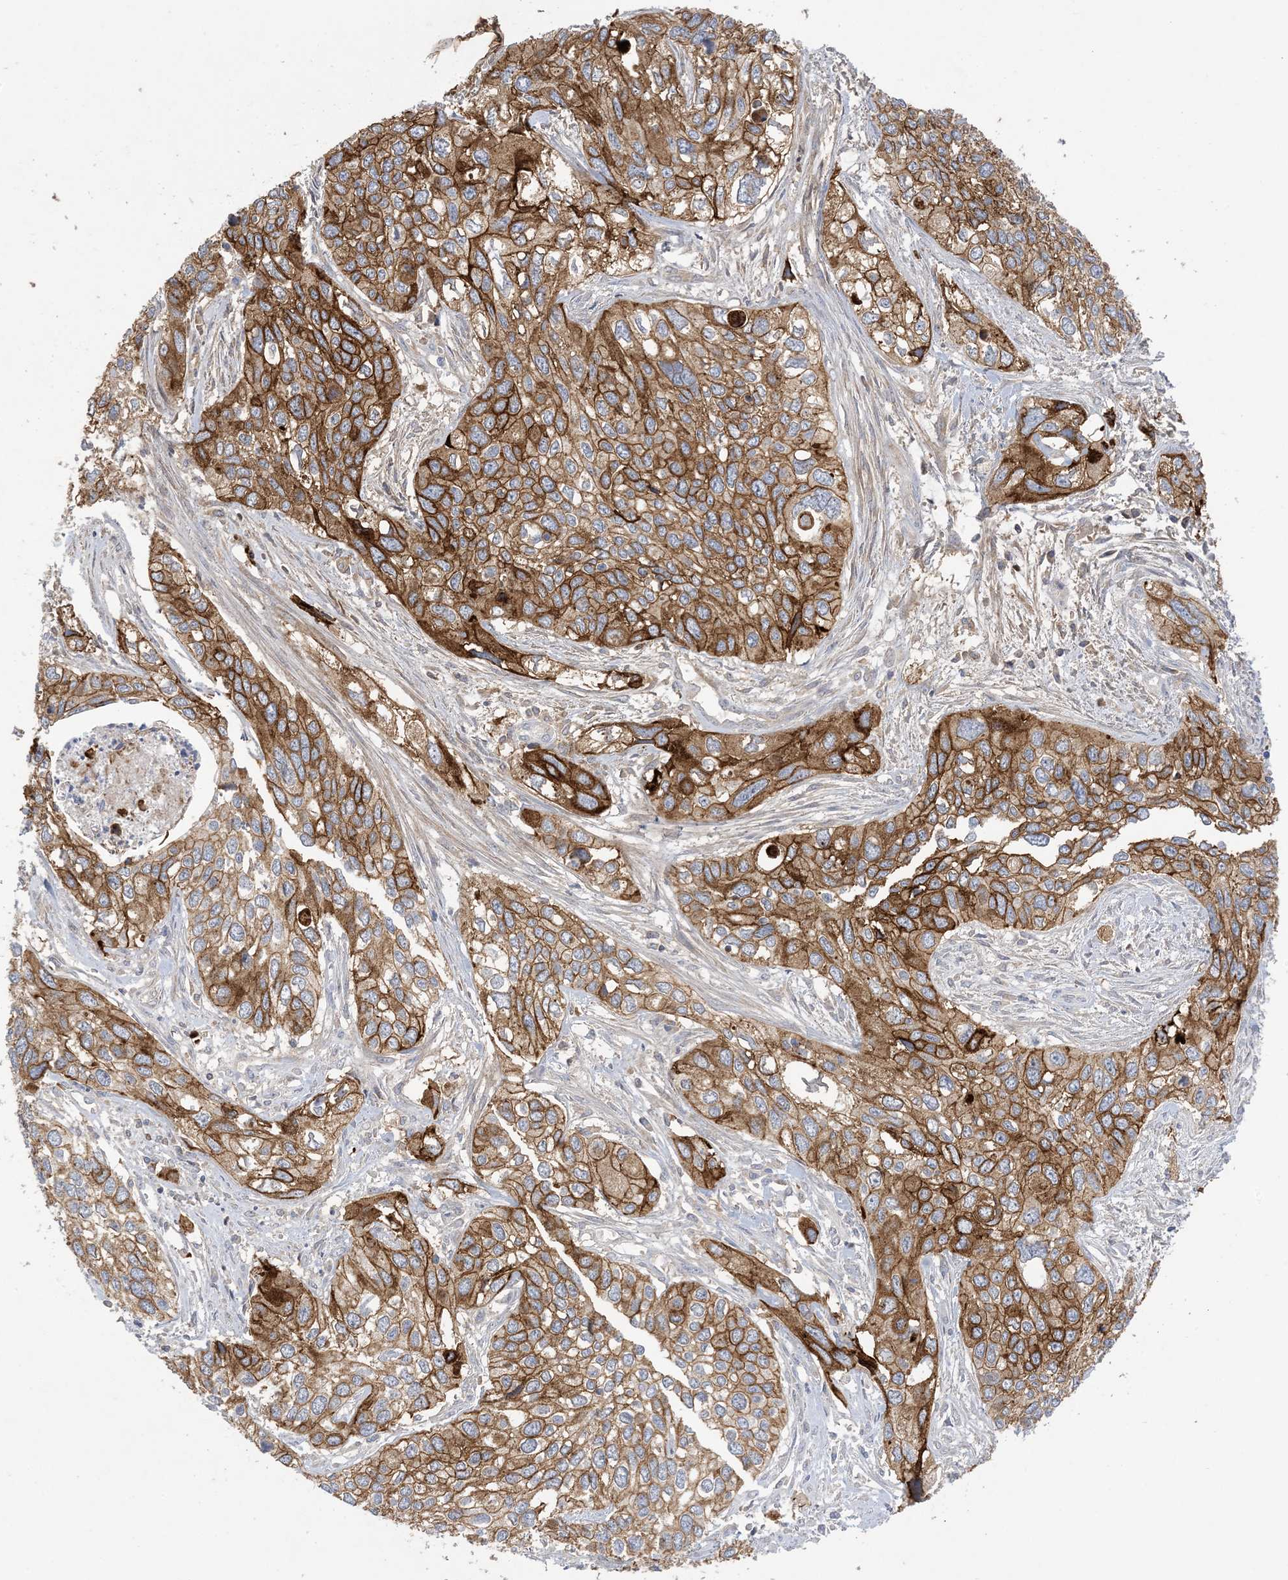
{"staining": {"intensity": "strong", "quantity": "25%-75%", "location": "cytoplasmic/membranous"}, "tissue": "cervical cancer", "cell_type": "Tumor cells", "image_type": "cancer", "snomed": [{"axis": "morphology", "description": "Squamous cell carcinoma, NOS"}, {"axis": "topography", "description": "Cervix"}], "caption": "Immunohistochemistry (IHC) of cervical cancer shows high levels of strong cytoplasmic/membranous expression in approximately 25%-75% of tumor cells.", "gene": "DSC3", "patient": {"sex": "female", "age": 55}}